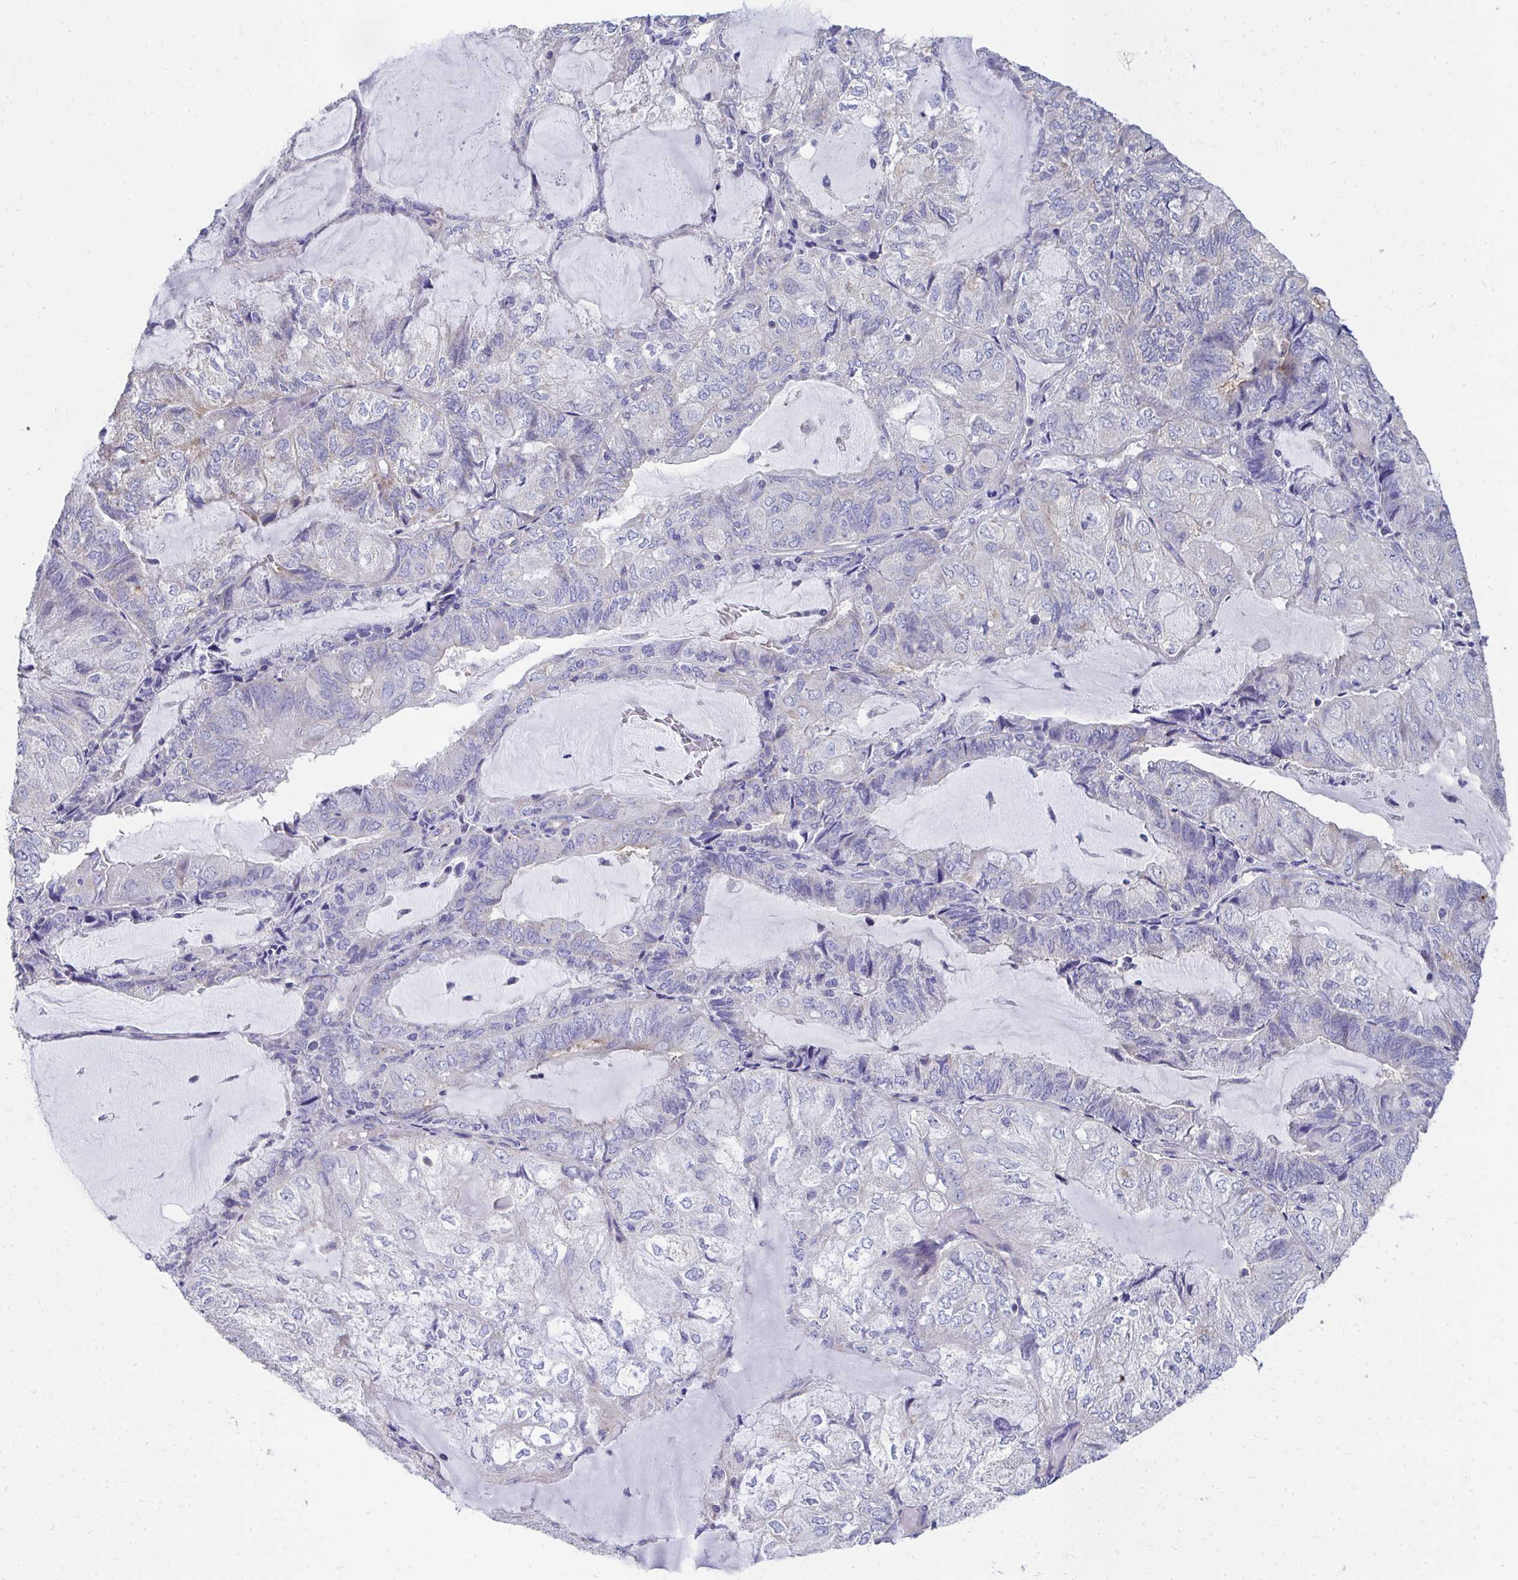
{"staining": {"intensity": "negative", "quantity": "none", "location": "none"}, "tissue": "endometrial cancer", "cell_type": "Tumor cells", "image_type": "cancer", "snomed": [{"axis": "morphology", "description": "Adenocarcinoma, NOS"}, {"axis": "topography", "description": "Endometrium"}], "caption": "High power microscopy image of an IHC micrograph of endometrial cancer, revealing no significant expression in tumor cells. (Brightfield microscopy of DAB (3,3'-diaminobenzidine) immunohistochemistry at high magnification).", "gene": "TMPRSS2", "patient": {"sex": "female", "age": 81}}